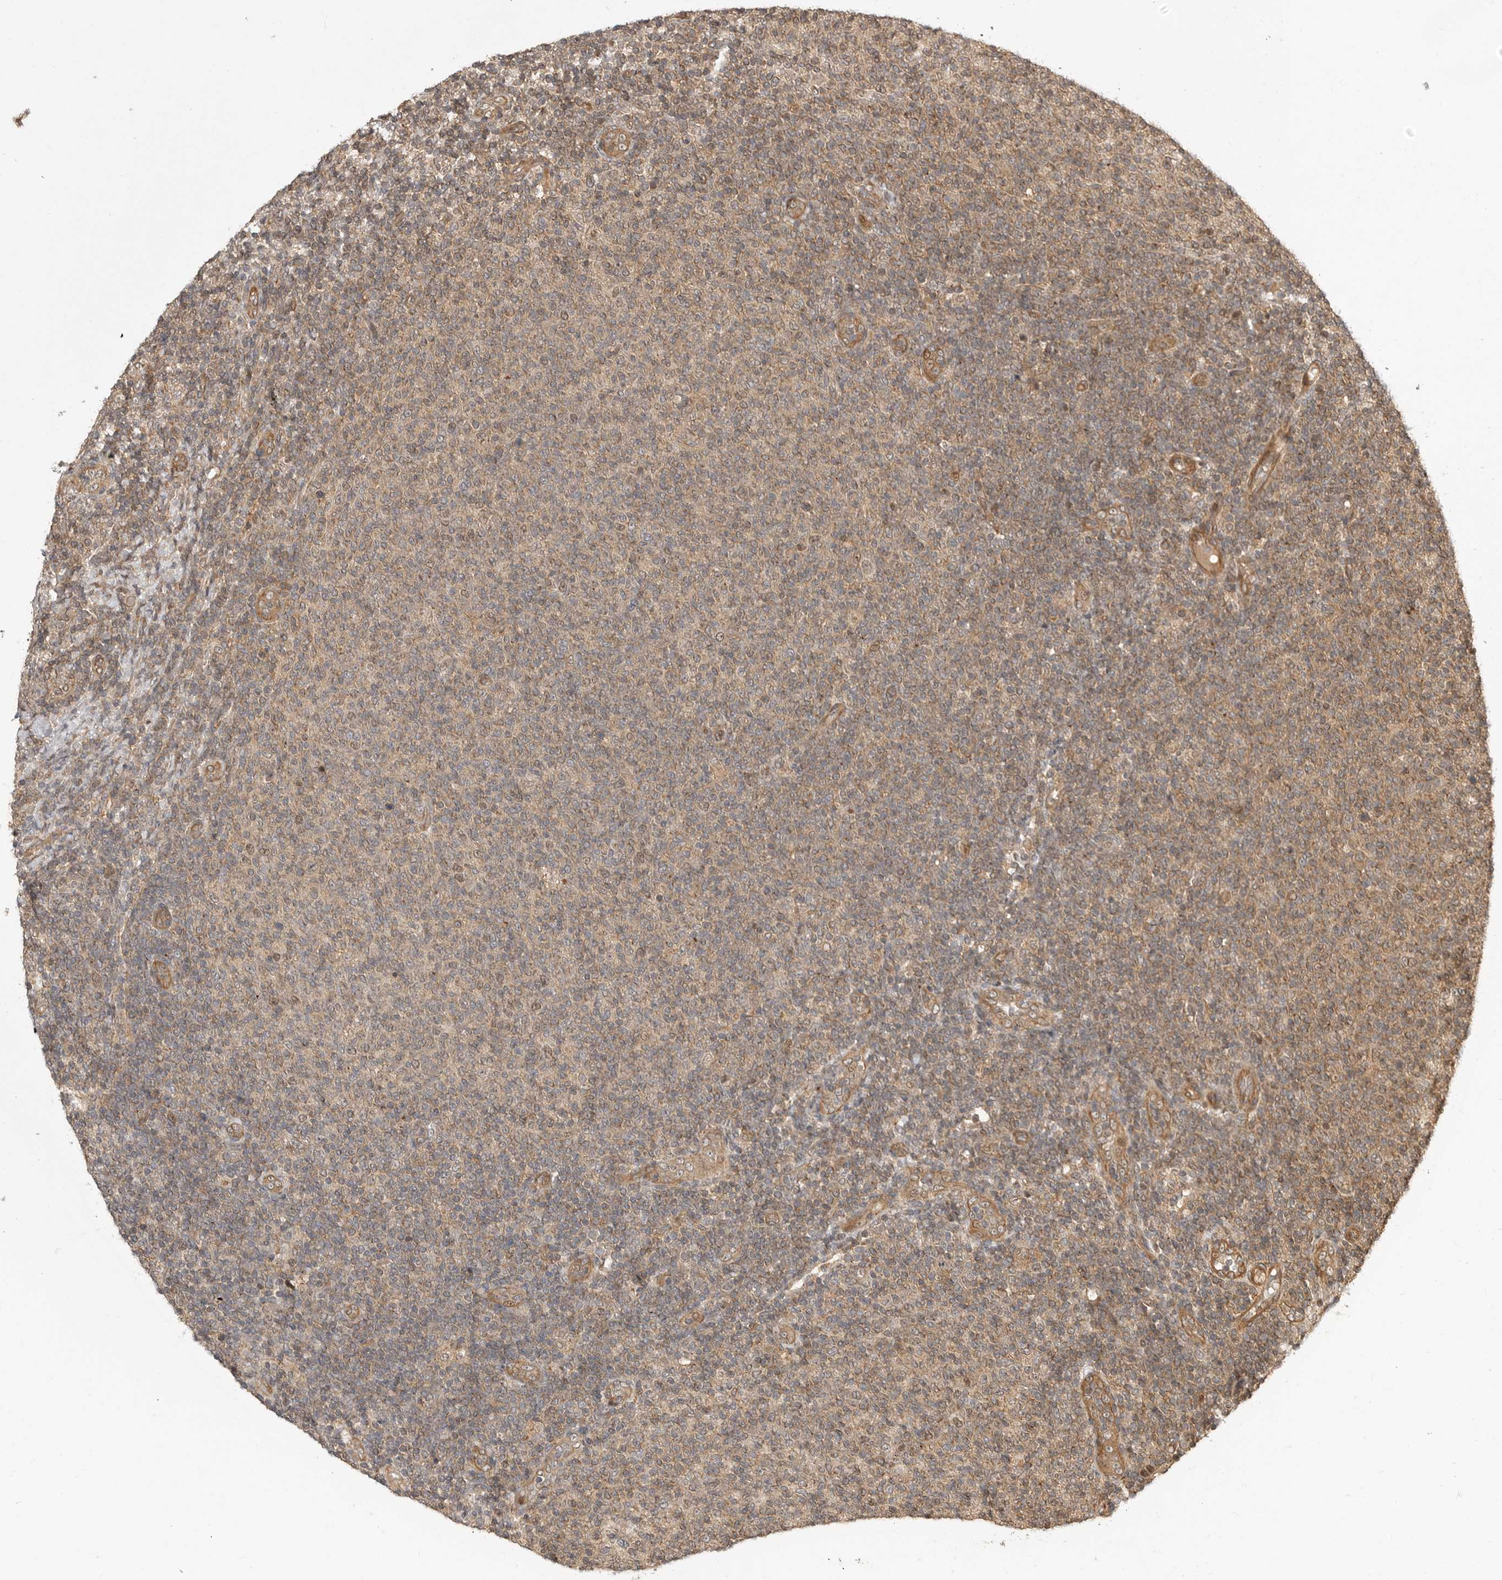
{"staining": {"intensity": "weak", "quantity": "25%-75%", "location": "cytoplasmic/membranous"}, "tissue": "lymphoma", "cell_type": "Tumor cells", "image_type": "cancer", "snomed": [{"axis": "morphology", "description": "Malignant lymphoma, non-Hodgkin's type, Low grade"}, {"axis": "topography", "description": "Lymph node"}], "caption": "Protein staining reveals weak cytoplasmic/membranous expression in approximately 25%-75% of tumor cells in lymphoma.", "gene": "ADPRS", "patient": {"sex": "male", "age": 66}}